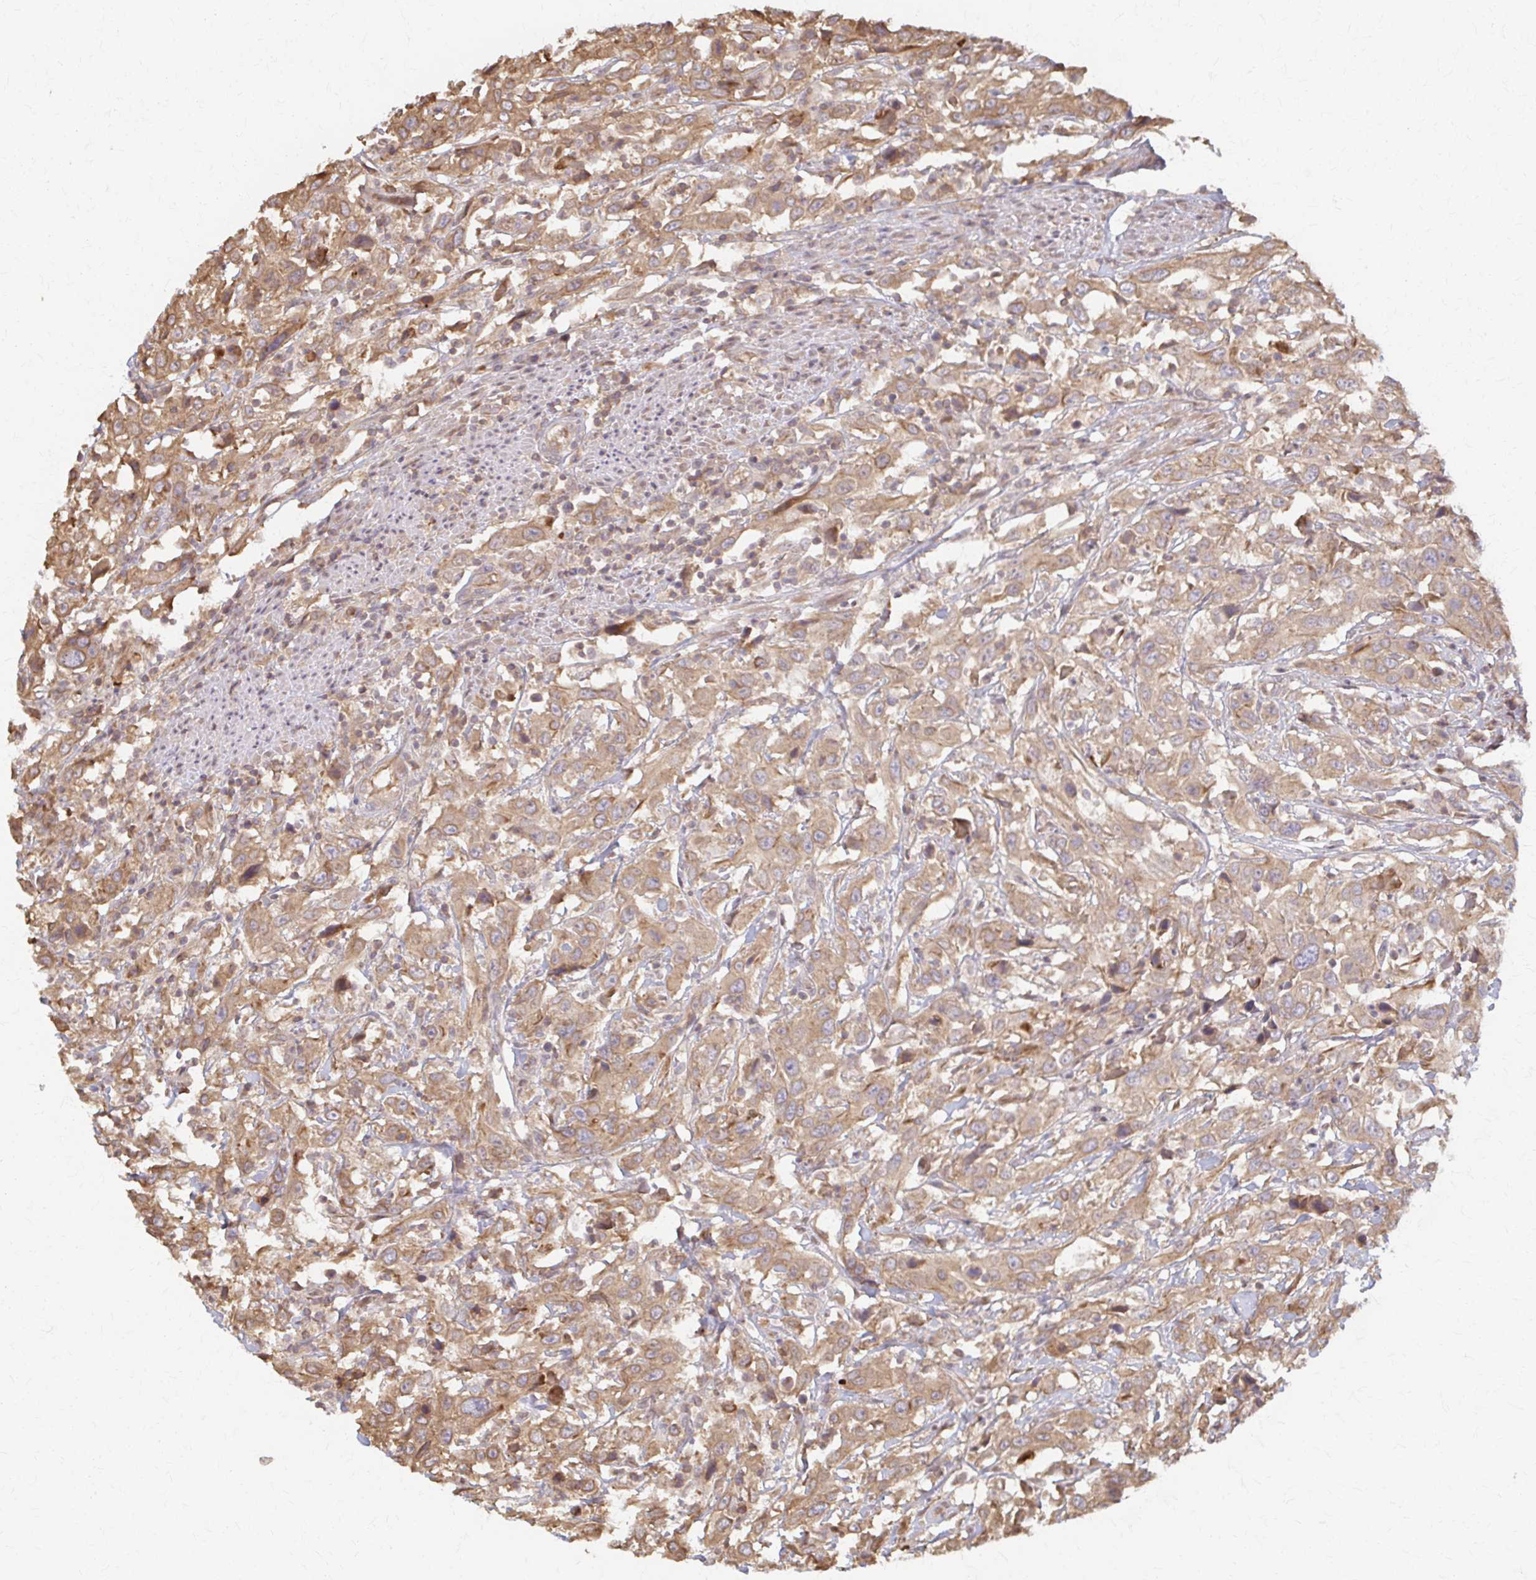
{"staining": {"intensity": "moderate", "quantity": ">75%", "location": "cytoplasmic/membranous"}, "tissue": "urothelial cancer", "cell_type": "Tumor cells", "image_type": "cancer", "snomed": [{"axis": "morphology", "description": "Urothelial carcinoma, High grade"}, {"axis": "topography", "description": "Urinary bladder"}], "caption": "An immunohistochemistry micrograph of tumor tissue is shown. Protein staining in brown highlights moderate cytoplasmic/membranous positivity in urothelial carcinoma (high-grade) within tumor cells.", "gene": "ARHGAP35", "patient": {"sex": "male", "age": 61}}